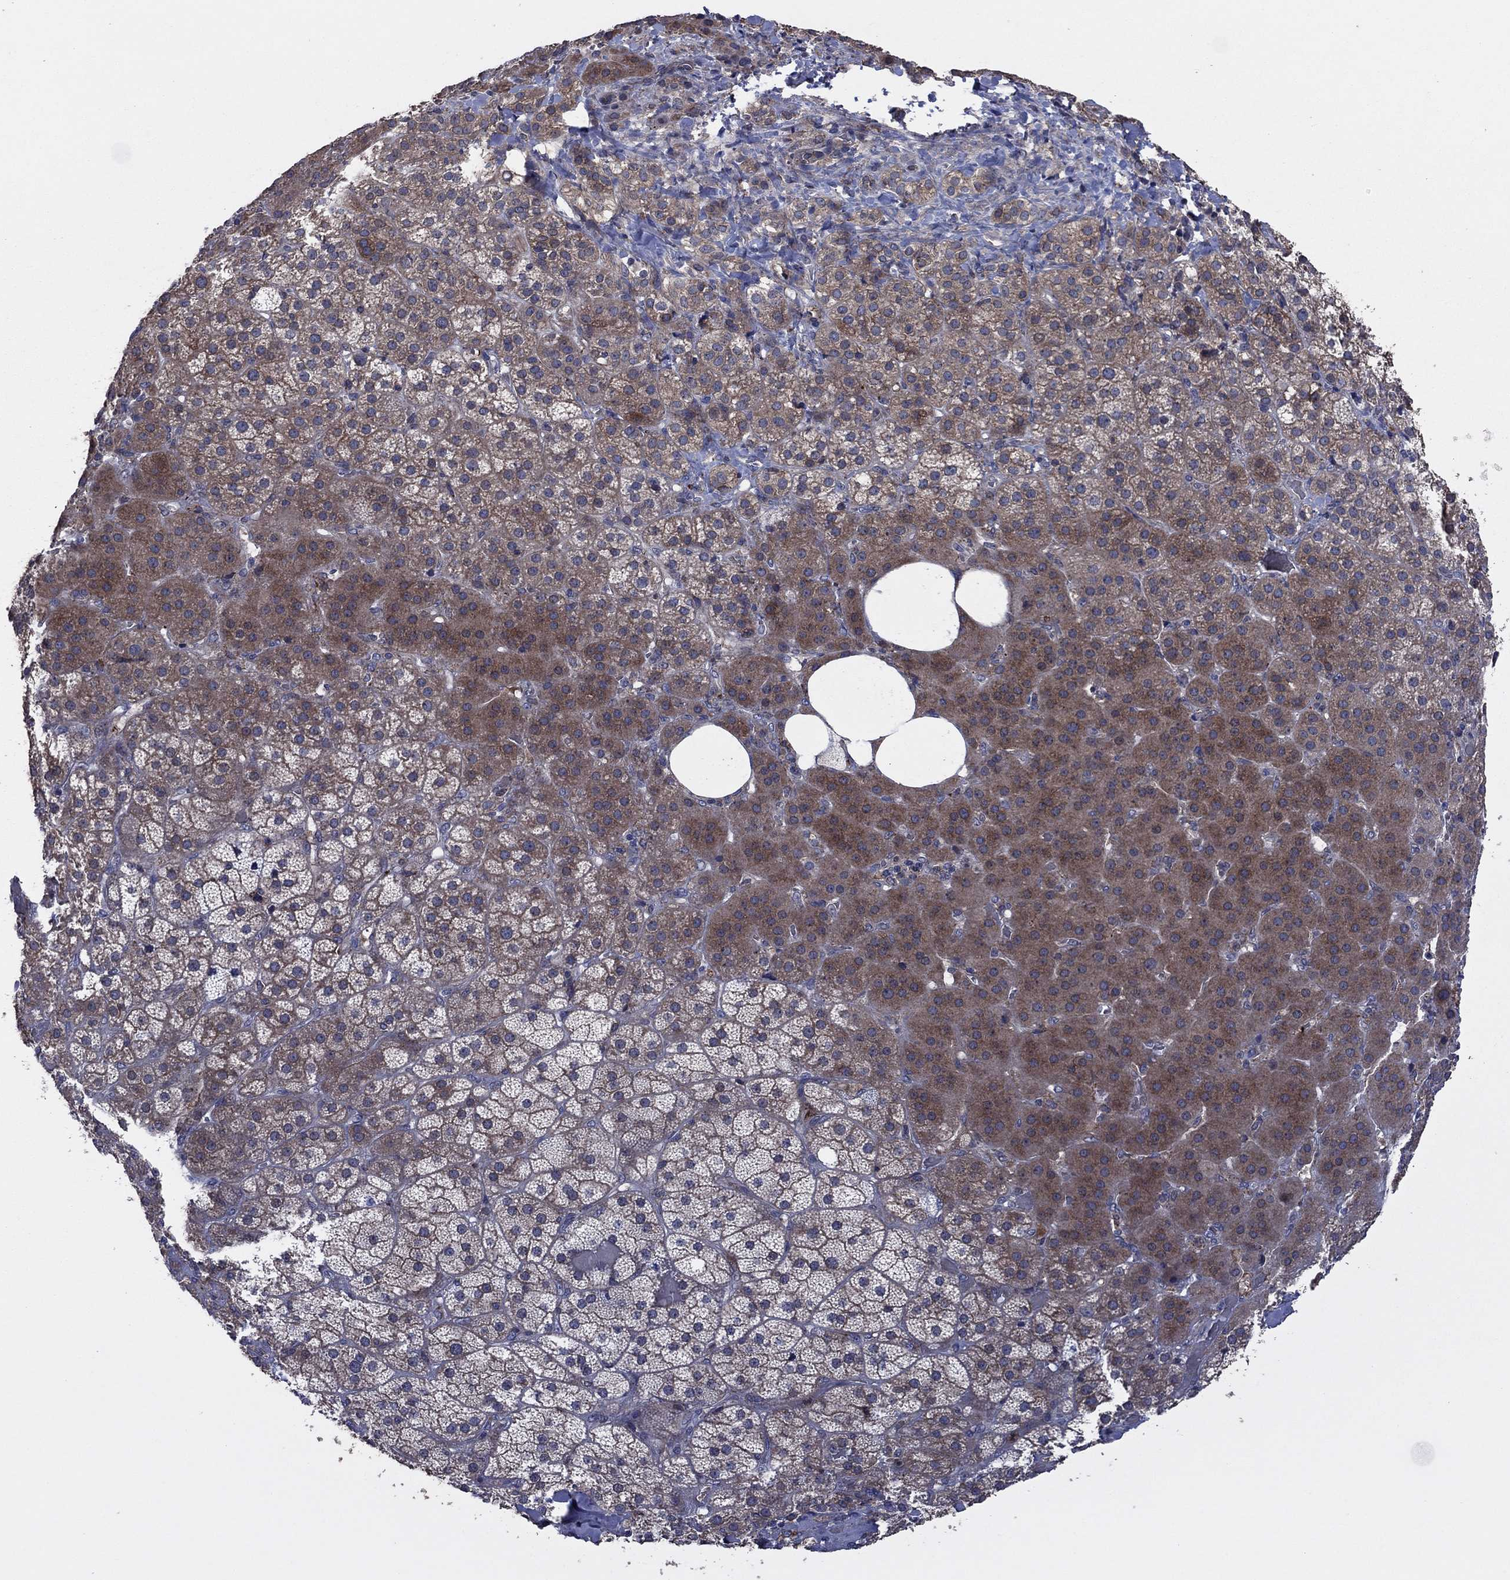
{"staining": {"intensity": "moderate", "quantity": "25%-75%", "location": "cytoplasmic/membranous"}, "tissue": "adrenal gland", "cell_type": "Glandular cells", "image_type": "normal", "snomed": [{"axis": "morphology", "description": "Normal tissue, NOS"}, {"axis": "topography", "description": "Adrenal gland"}], "caption": "Glandular cells show medium levels of moderate cytoplasmic/membranous positivity in about 25%-75% of cells in normal adrenal gland.", "gene": "MEA1", "patient": {"sex": "male", "age": 57}}